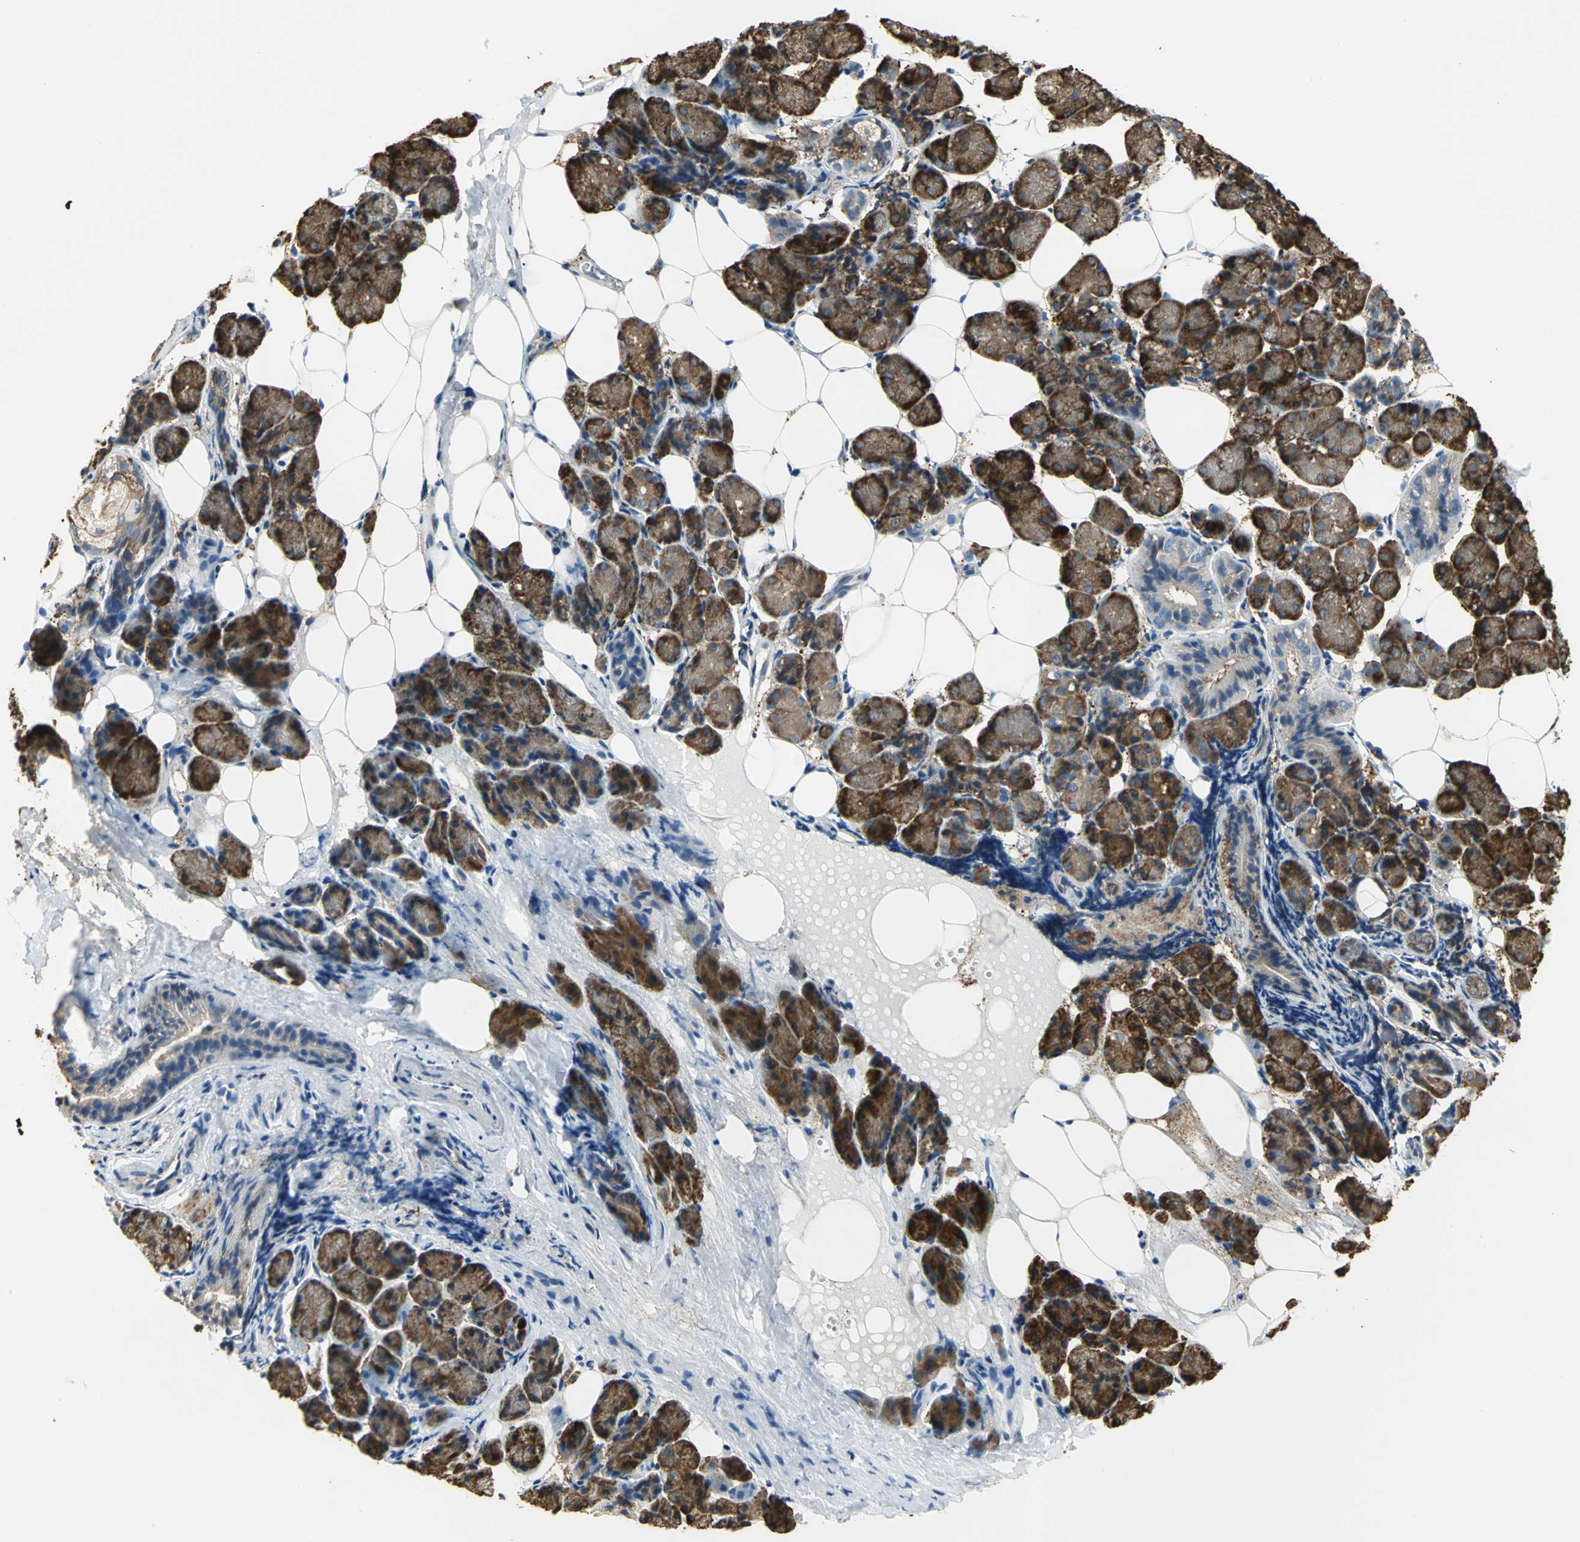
{"staining": {"intensity": "strong", "quantity": ">75%", "location": "cytoplasmic/membranous"}, "tissue": "salivary gland", "cell_type": "Glandular cells", "image_type": "normal", "snomed": [{"axis": "morphology", "description": "Normal tissue, NOS"}, {"axis": "morphology", "description": "Adenoma, NOS"}, {"axis": "topography", "description": "Salivary gland"}], "caption": "About >75% of glandular cells in benign salivary gland demonstrate strong cytoplasmic/membranous protein positivity as visualized by brown immunohistochemical staining.", "gene": "SDF2L1", "patient": {"sex": "female", "age": 32}}